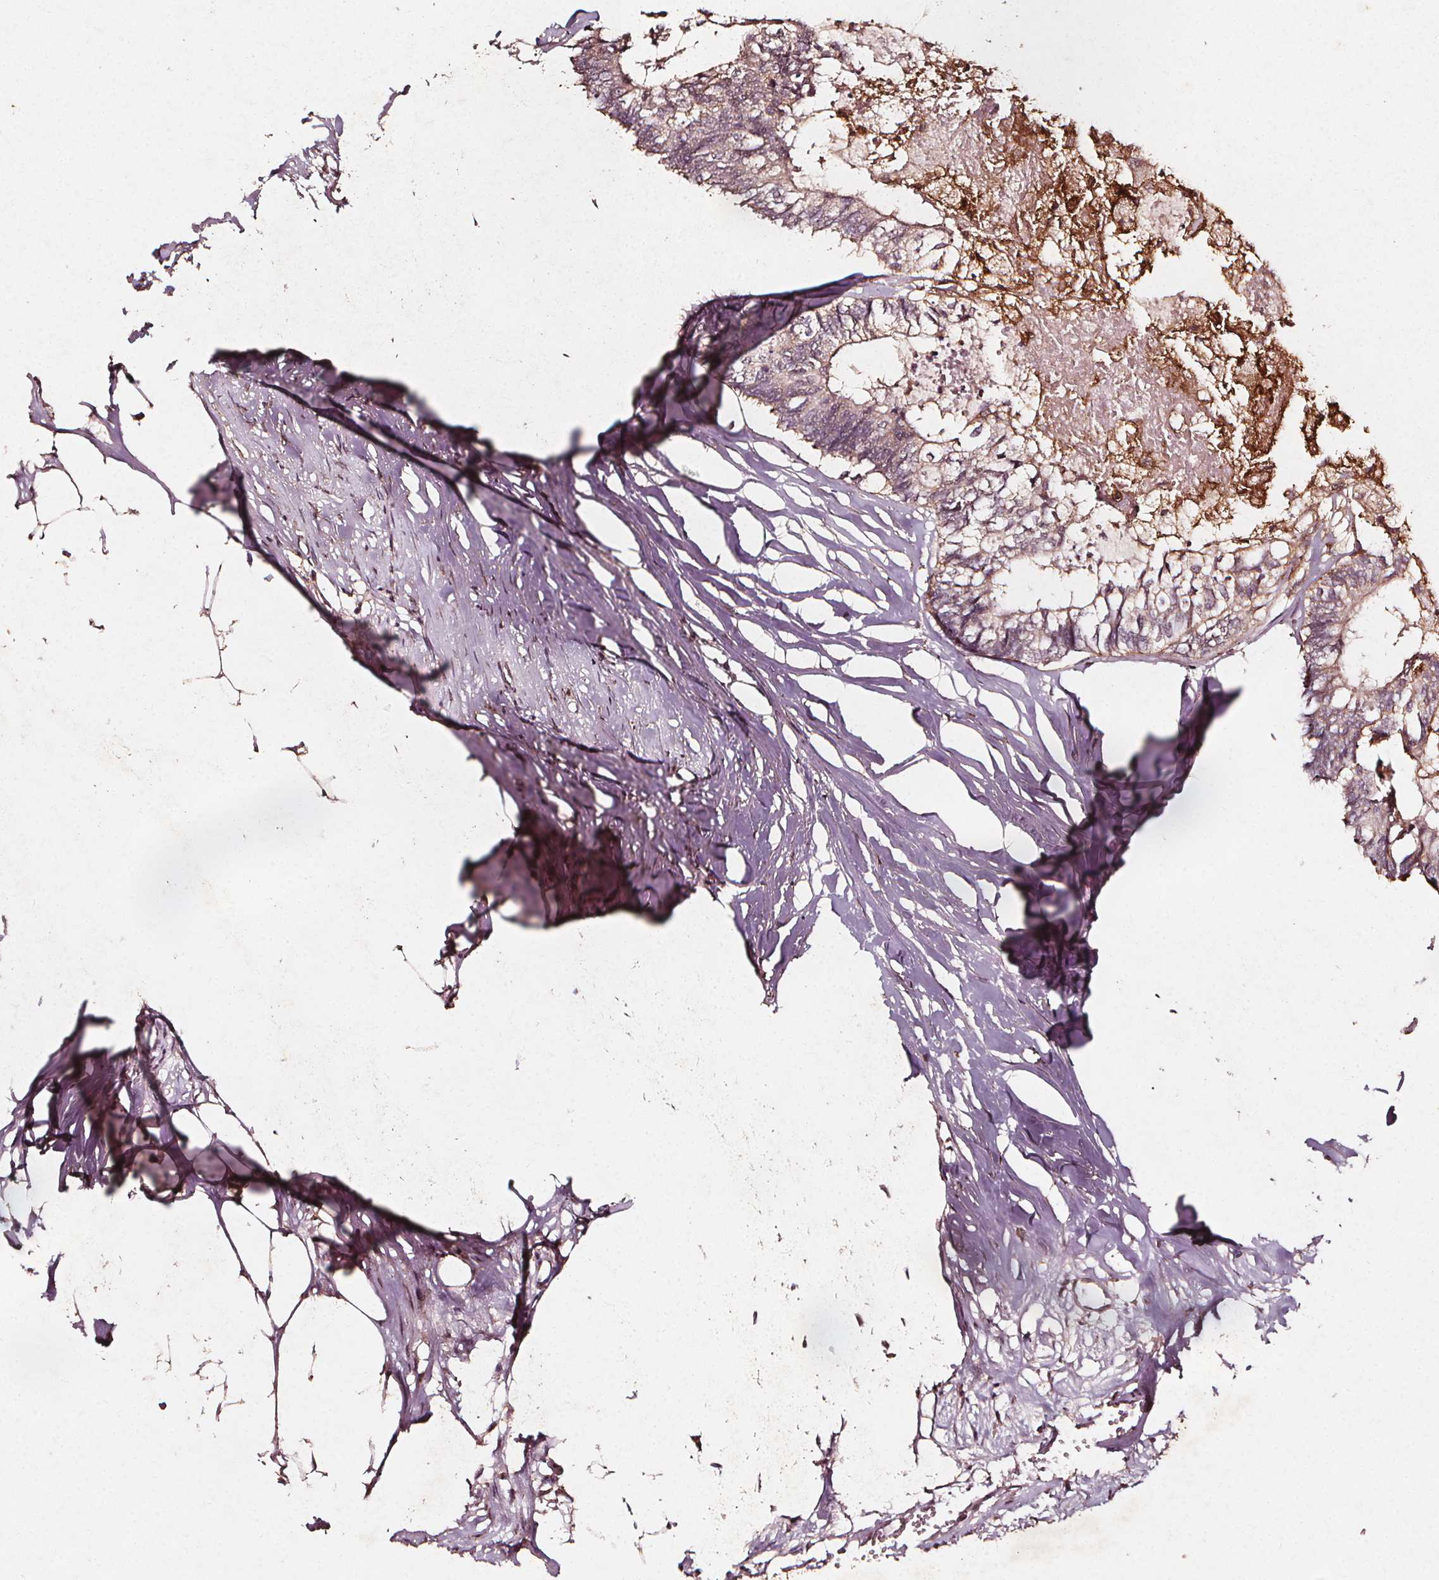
{"staining": {"intensity": "weak", "quantity": "25%-75%", "location": "cytoplasmic/membranous"}, "tissue": "colorectal cancer", "cell_type": "Tumor cells", "image_type": "cancer", "snomed": [{"axis": "morphology", "description": "Adenocarcinoma, NOS"}, {"axis": "topography", "description": "Colon"}, {"axis": "topography", "description": "Rectum"}], "caption": "Tumor cells exhibit low levels of weak cytoplasmic/membranous staining in approximately 25%-75% of cells in colorectal cancer. Using DAB (brown) and hematoxylin (blue) stains, captured at high magnification using brightfield microscopy.", "gene": "ABCA1", "patient": {"sex": "male", "age": 57}}